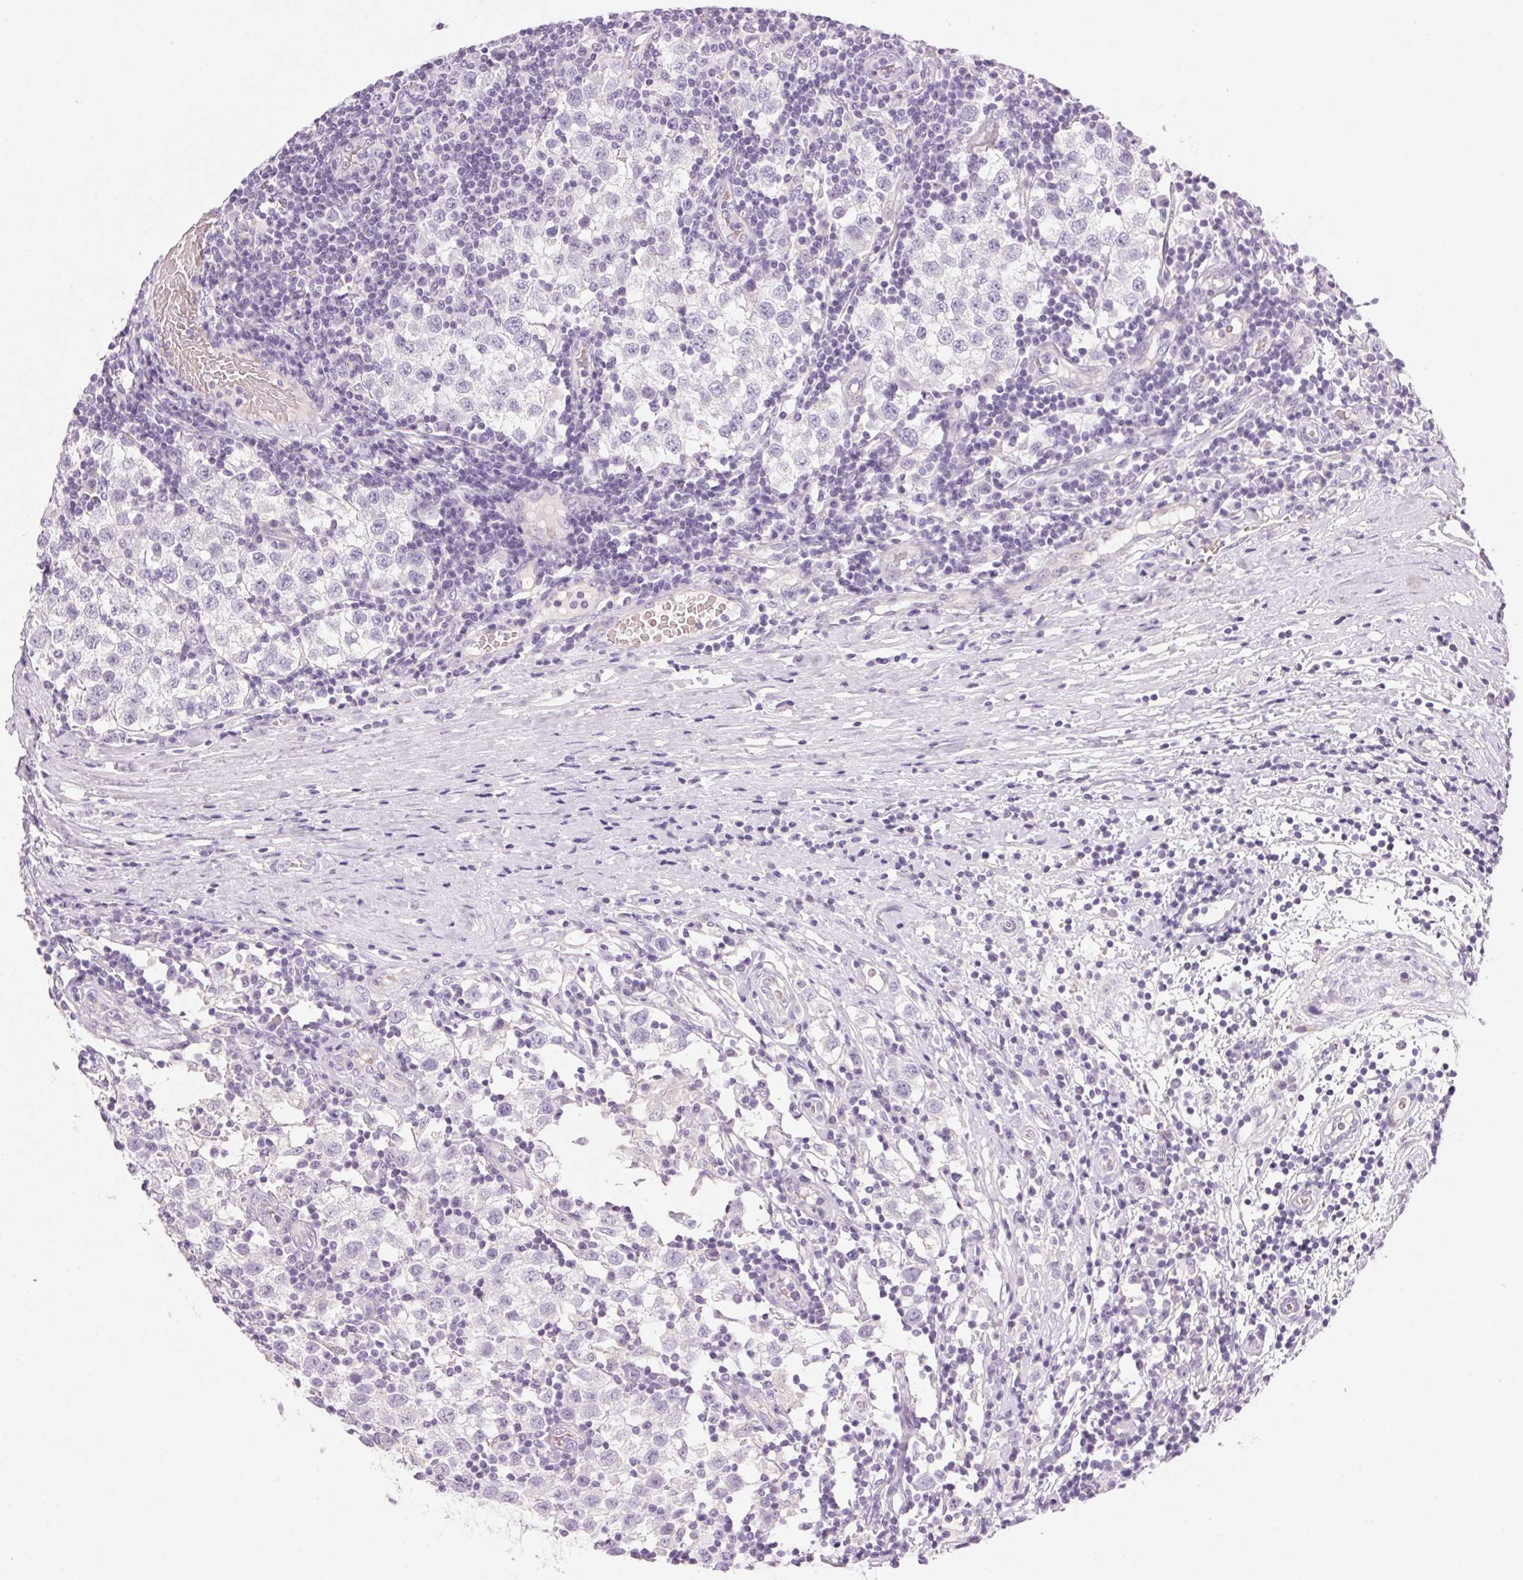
{"staining": {"intensity": "negative", "quantity": "none", "location": "none"}, "tissue": "testis cancer", "cell_type": "Tumor cells", "image_type": "cancer", "snomed": [{"axis": "morphology", "description": "Seminoma, NOS"}, {"axis": "topography", "description": "Testis"}], "caption": "Tumor cells are negative for brown protein staining in testis cancer (seminoma).", "gene": "HSD17B2", "patient": {"sex": "male", "age": 34}}